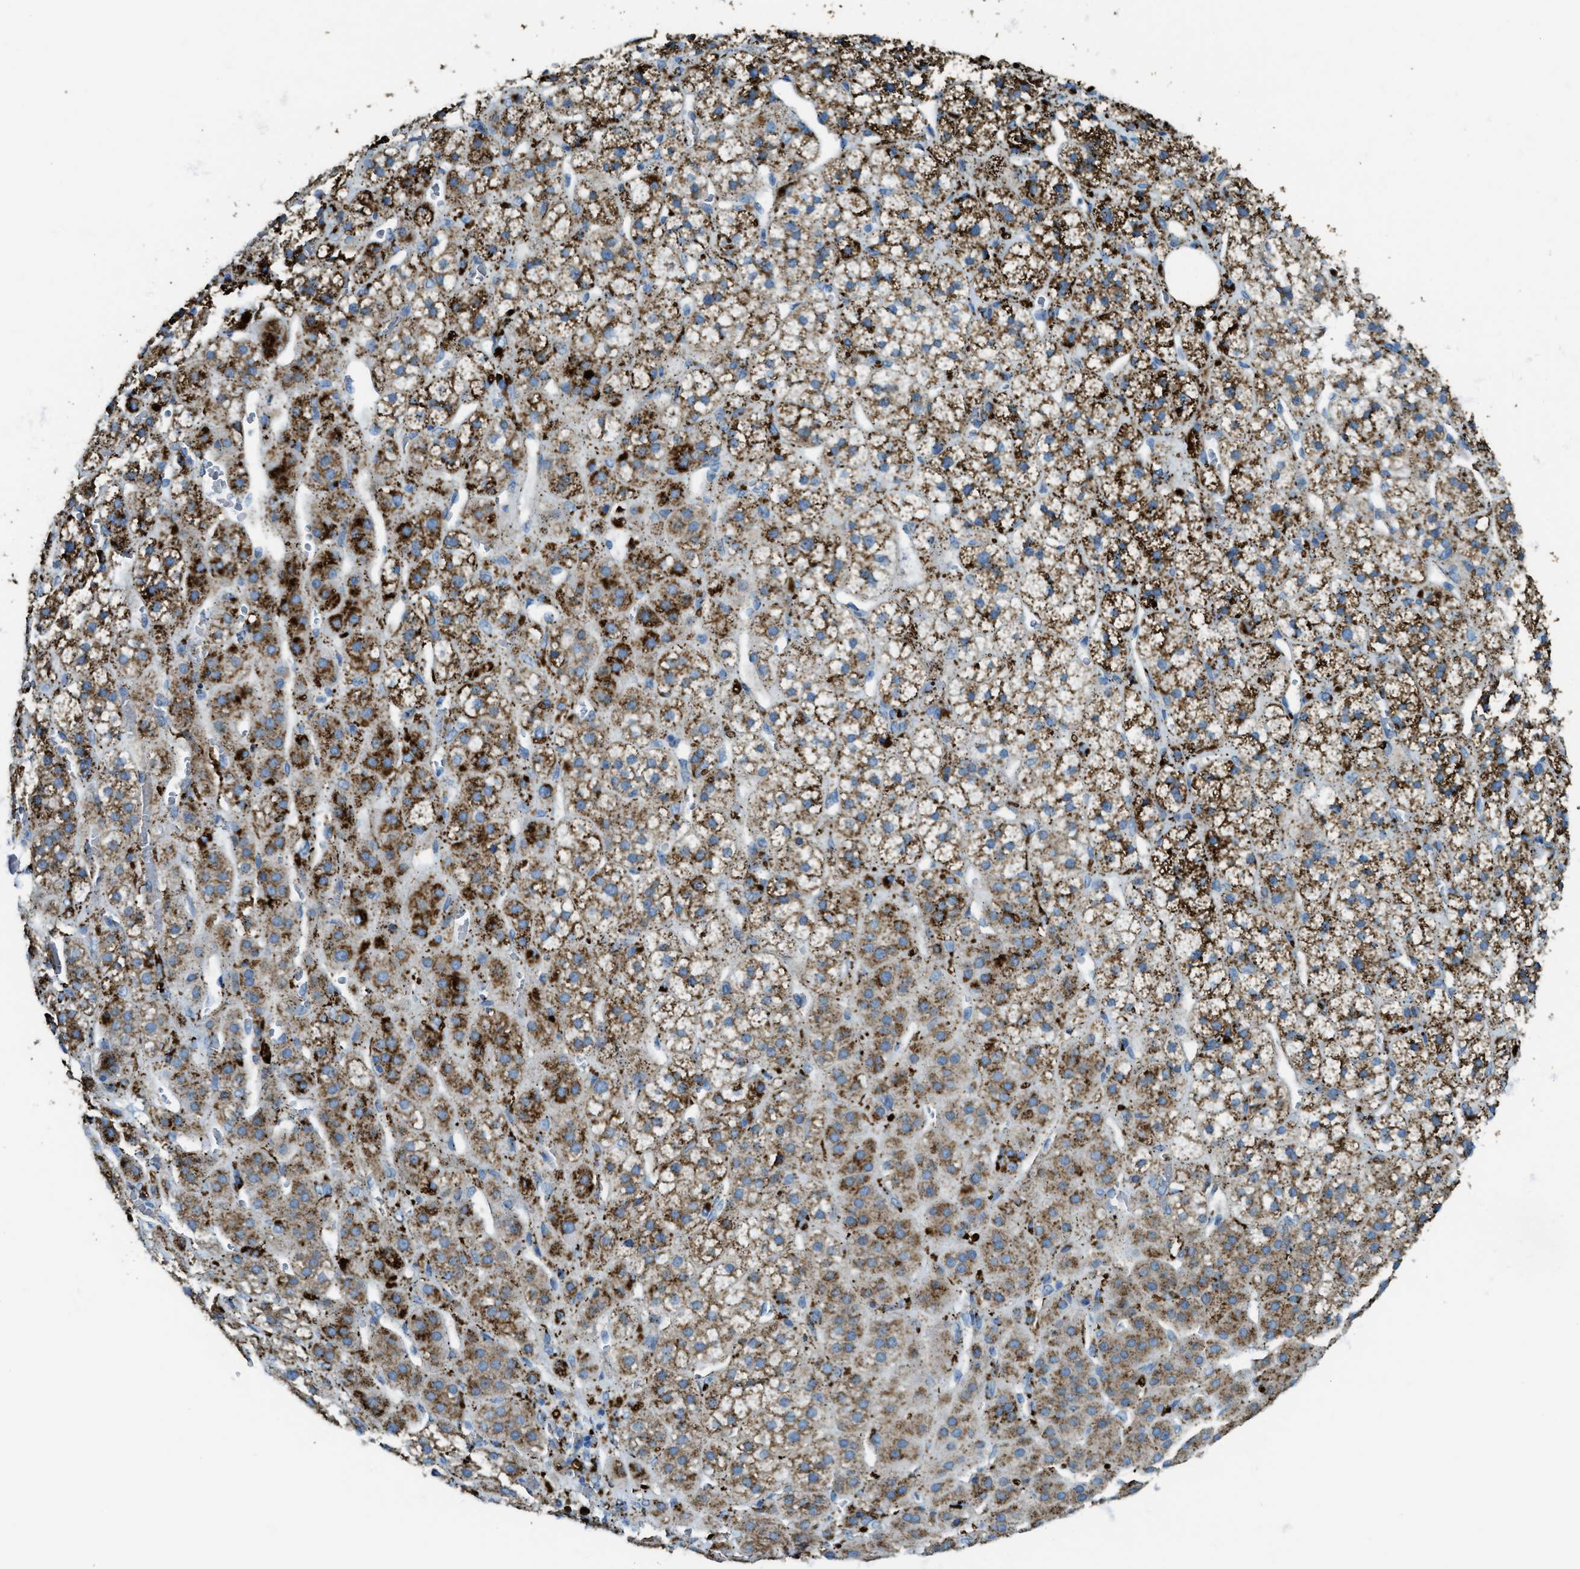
{"staining": {"intensity": "strong", "quantity": ">75%", "location": "cytoplasmic/membranous"}, "tissue": "adrenal gland", "cell_type": "Glandular cells", "image_type": "normal", "snomed": [{"axis": "morphology", "description": "Normal tissue, NOS"}, {"axis": "topography", "description": "Adrenal gland"}], "caption": "The photomicrograph demonstrates a brown stain indicating the presence of a protein in the cytoplasmic/membranous of glandular cells in adrenal gland.", "gene": "SCARB2", "patient": {"sex": "male", "age": 56}}